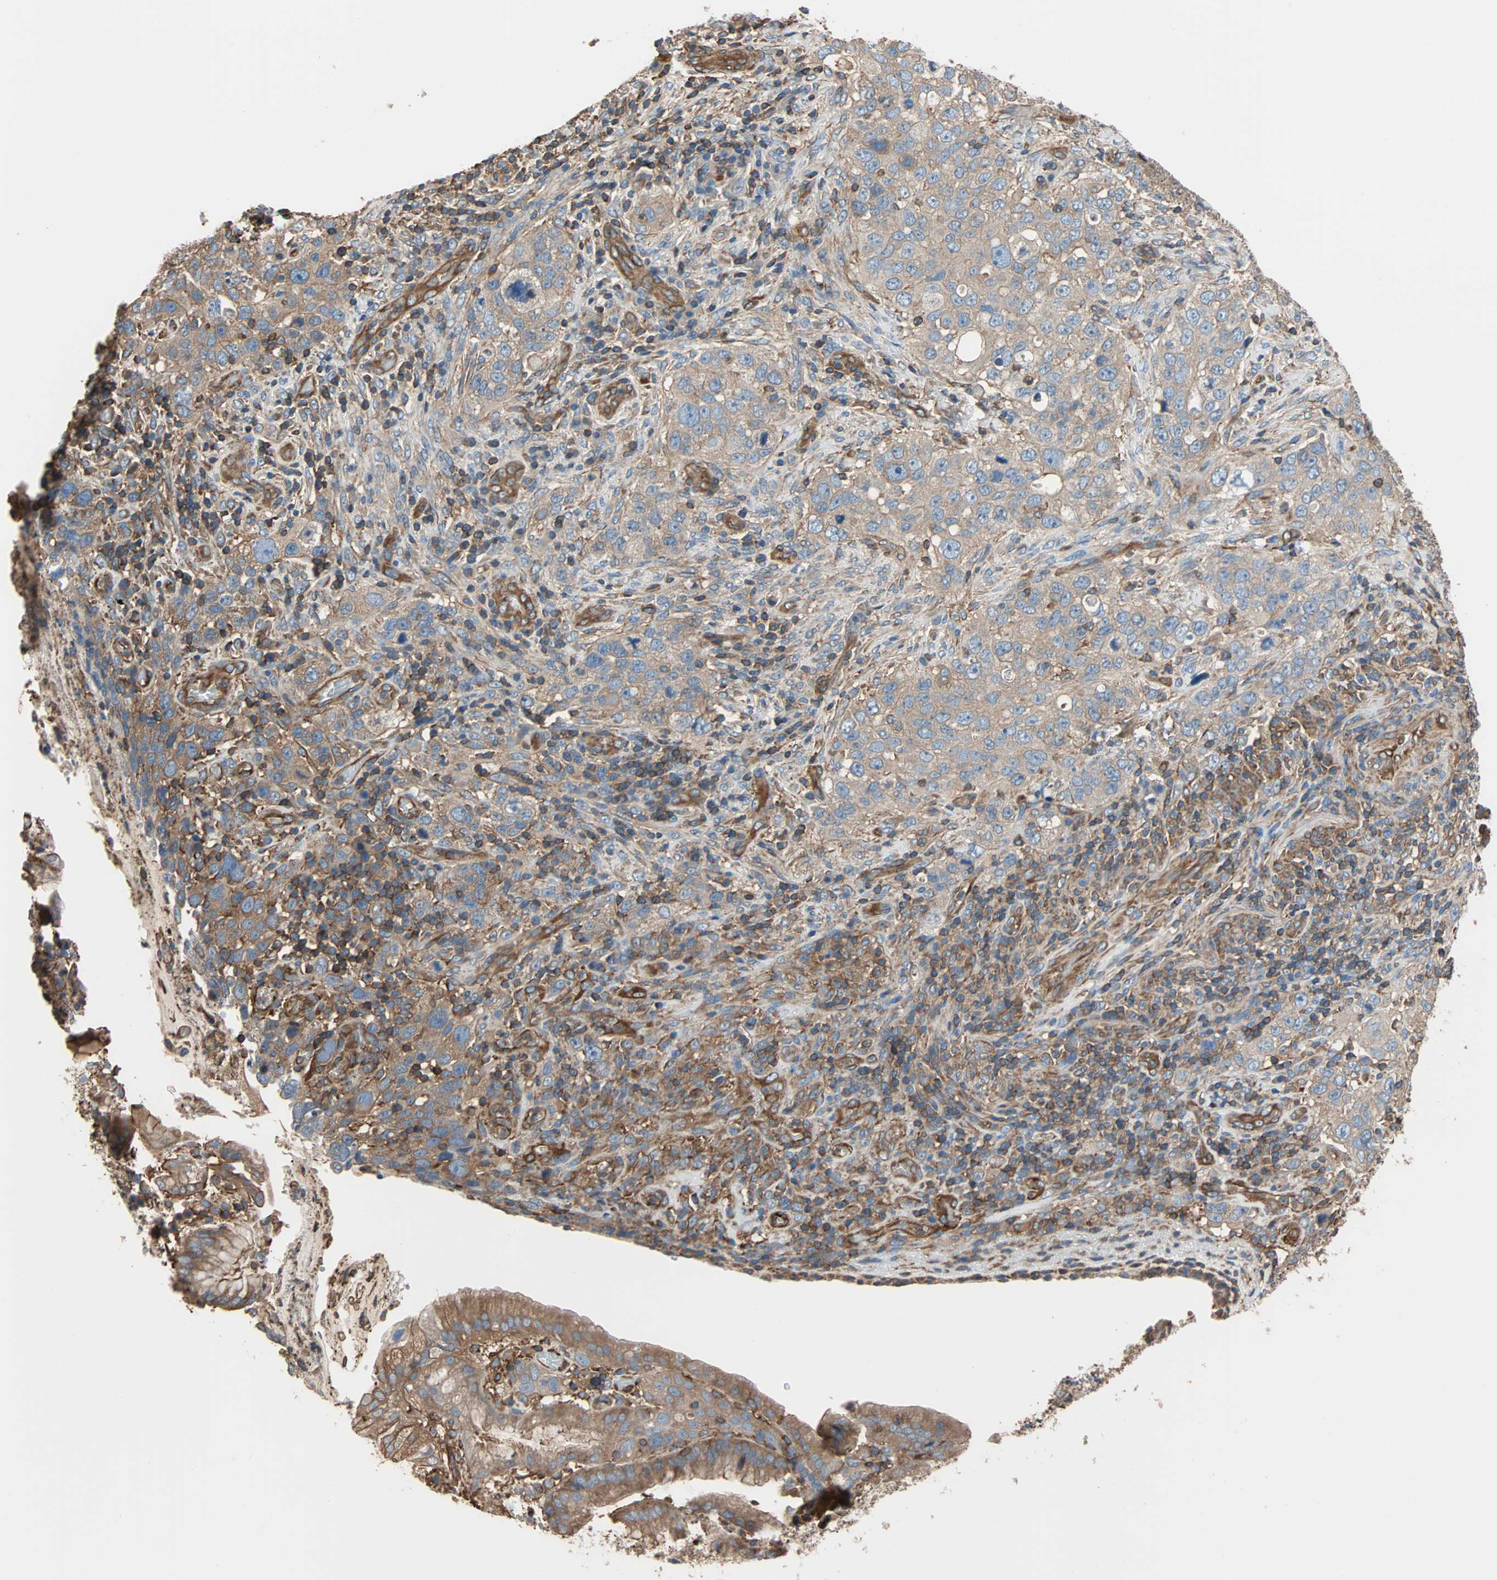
{"staining": {"intensity": "moderate", "quantity": ">75%", "location": "cytoplasmic/membranous"}, "tissue": "stomach cancer", "cell_type": "Tumor cells", "image_type": "cancer", "snomed": [{"axis": "morphology", "description": "Normal tissue, NOS"}, {"axis": "morphology", "description": "Adenocarcinoma, NOS"}, {"axis": "topography", "description": "Stomach"}], "caption": "Brown immunohistochemical staining in stomach cancer (adenocarcinoma) displays moderate cytoplasmic/membranous expression in about >75% of tumor cells.", "gene": "GALNT10", "patient": {"sex": "male", "age": 48}}